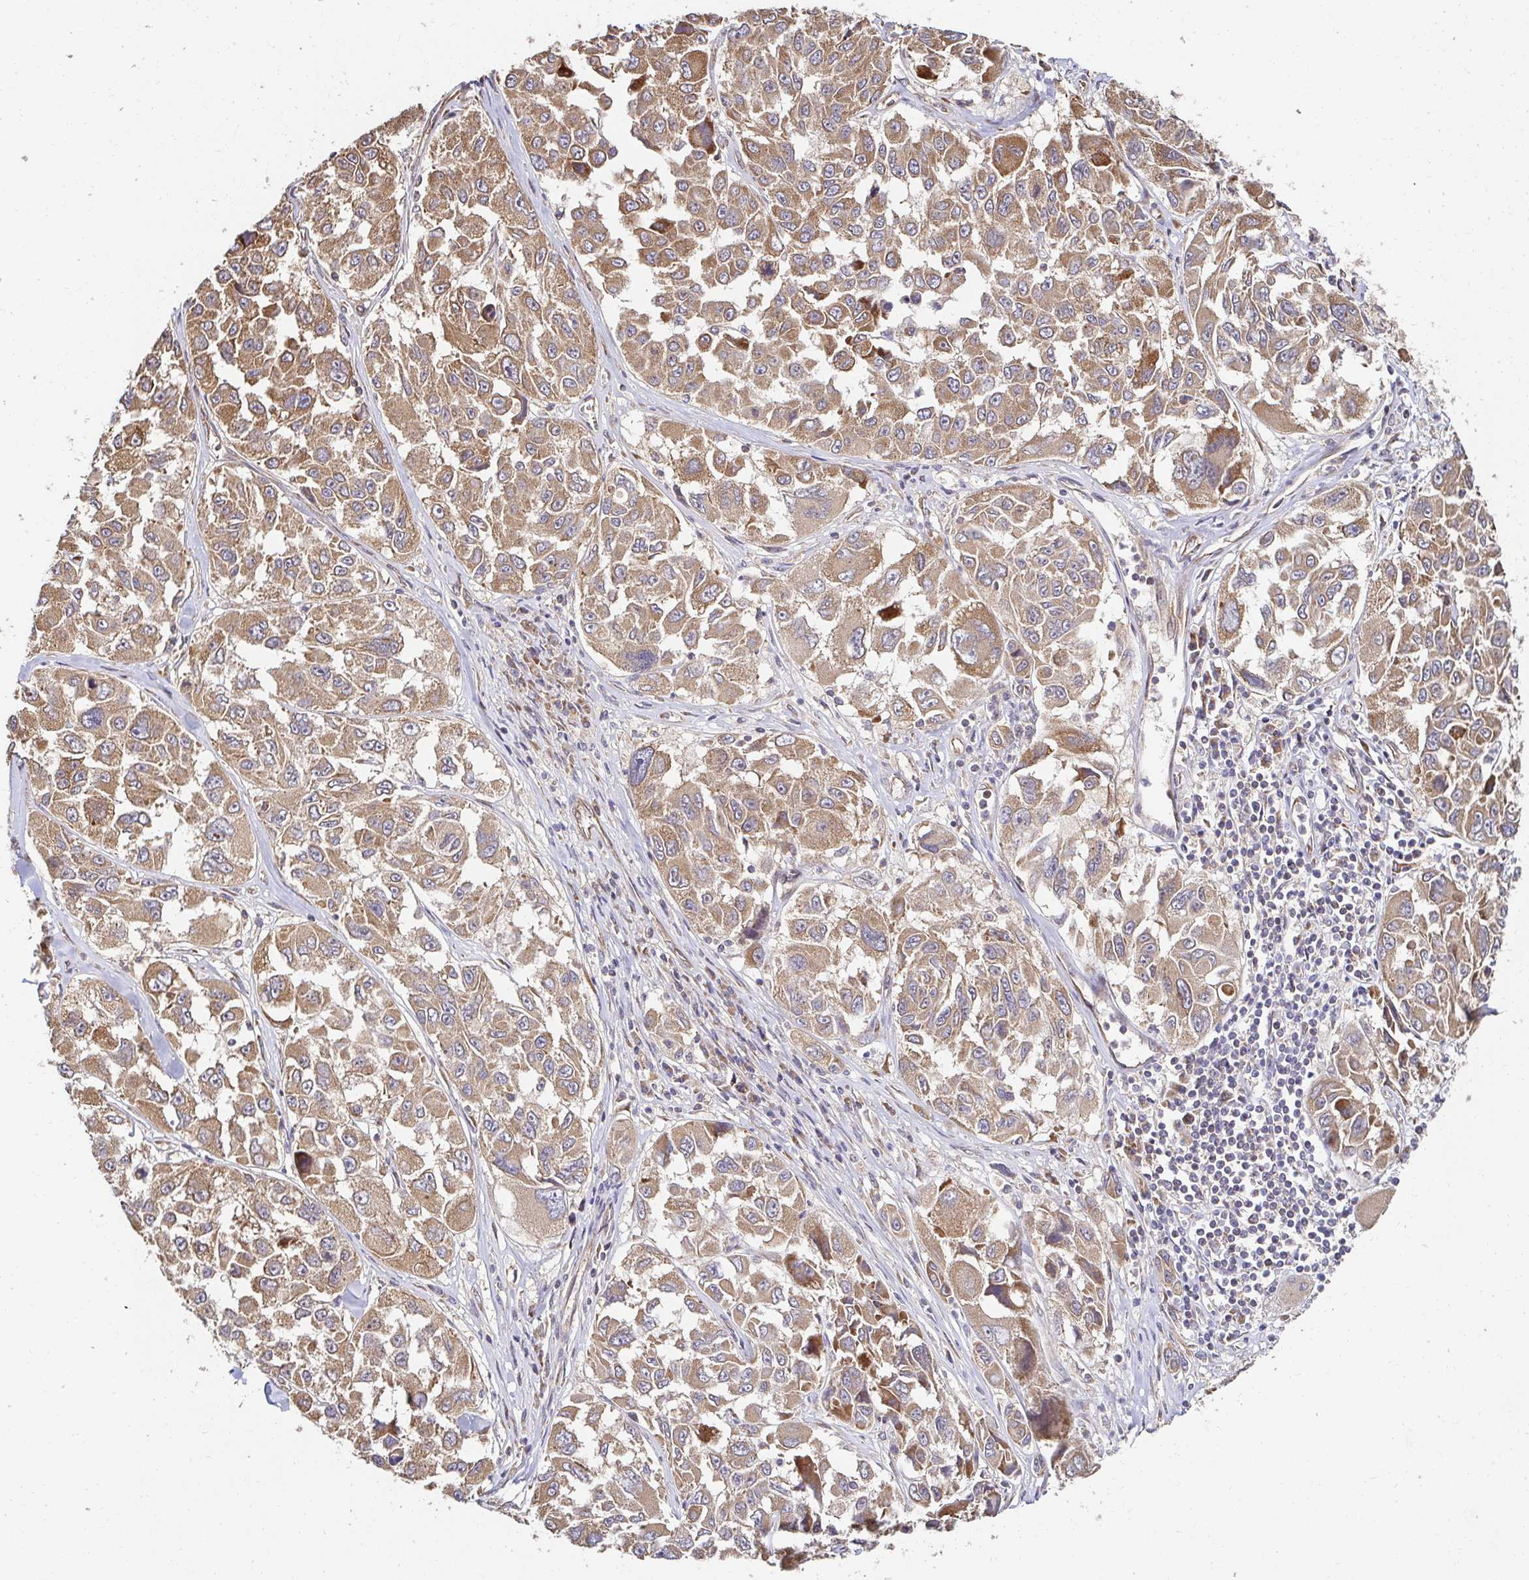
{"staining": {"intensity": "moderate", "quantity": ">75%", "location": "cytoplasmic/membranous"}, "tissue": "melanoma", "cell_type": "Tumor cells", "image_type": "cancer", "snomed": [{"axis": "morphology", "description": "Malignant melanoma, NOS"}, {"axis": "topography", "description": "Skin"}], "caption": "A histopathology image of human malignant melanoma stained for a protein shows moderate cytoplasmic/membranous brown staining in tumor cells.", "gene": "APBB1", "patient": {"sex": "female", "age": 66}}